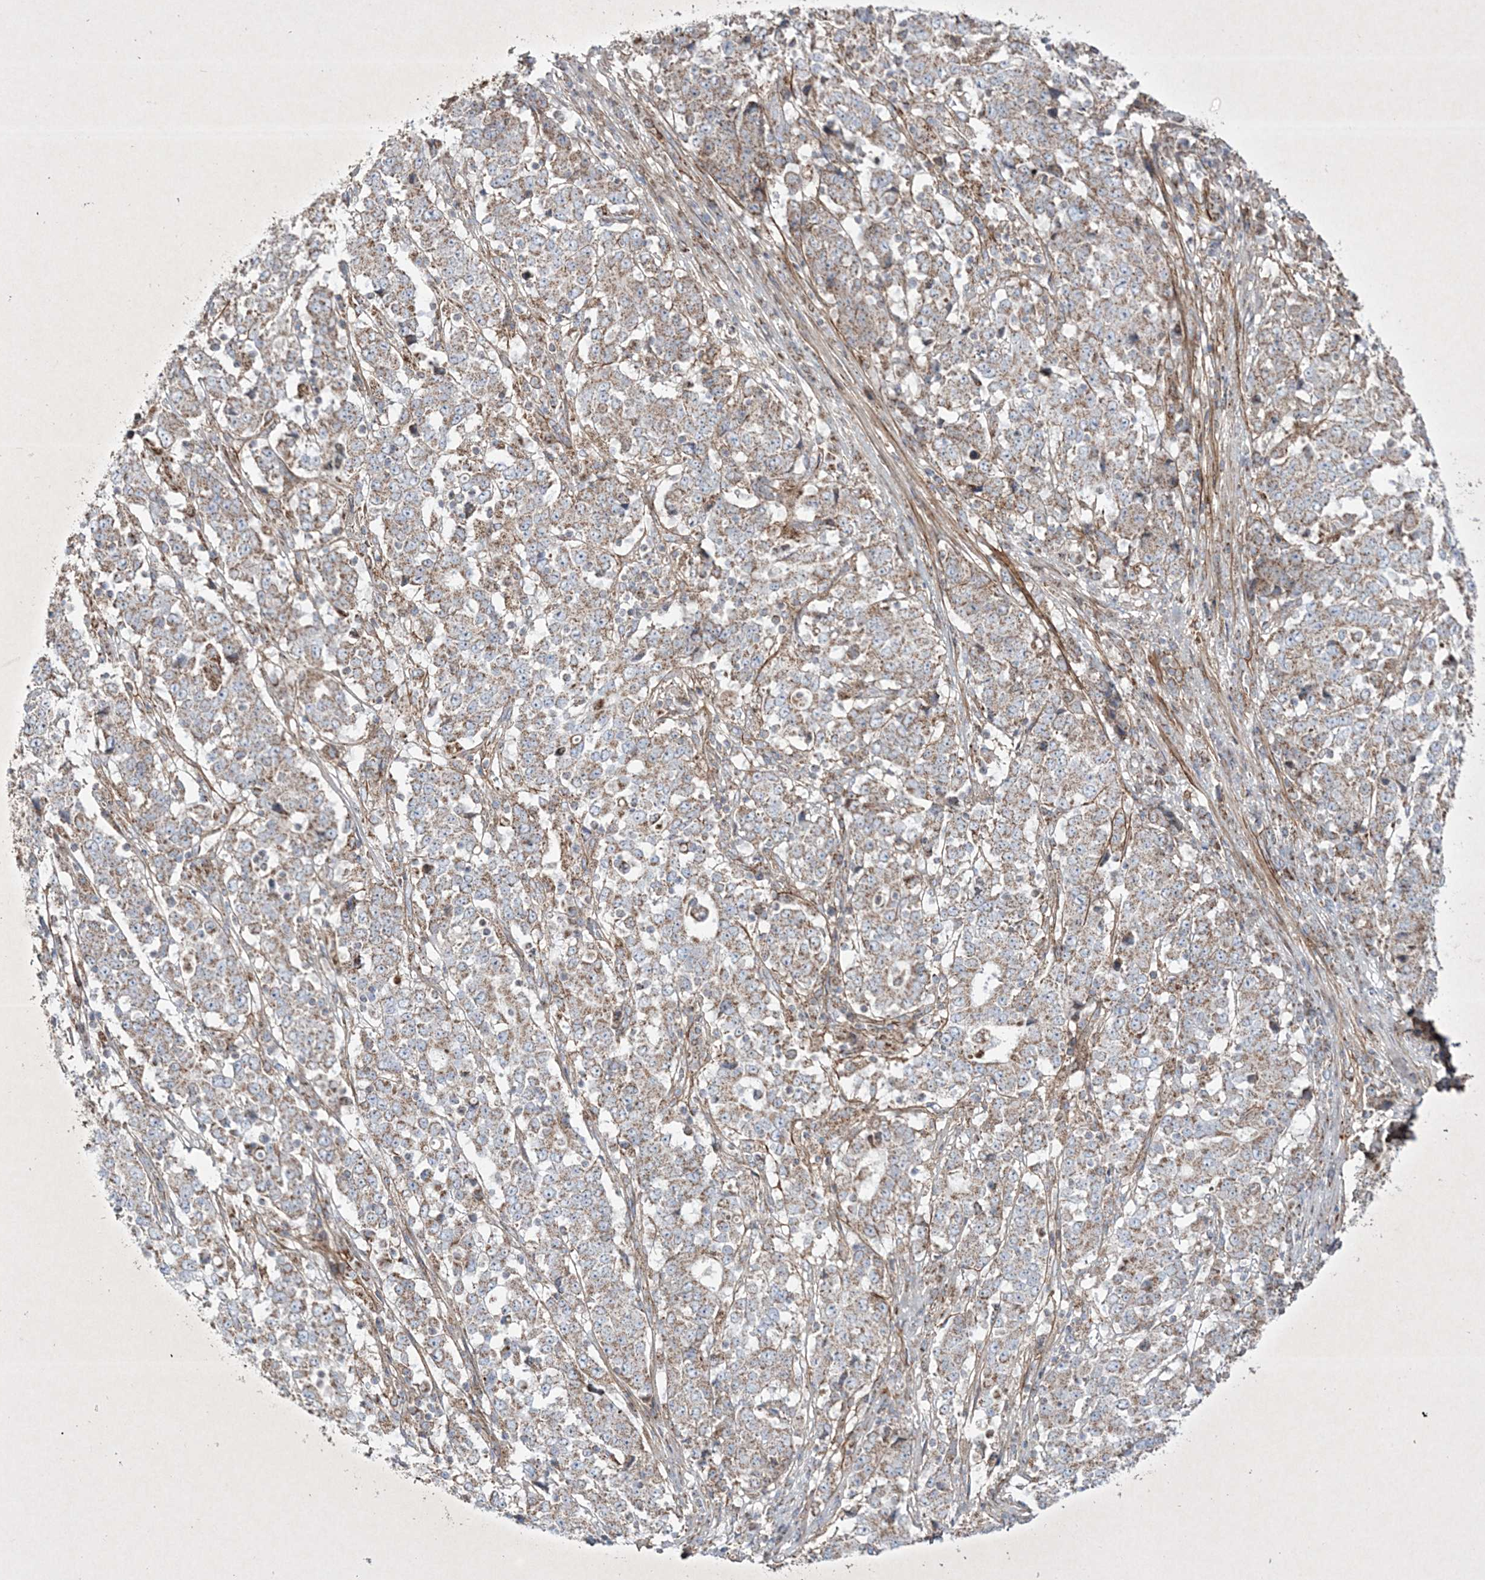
{"staining": {"intensity": "weak", "quantity": ">75%", "location": "cytoplasmic/membranous"}, "tissue": "stomach cancer", "cell_type": "Tumor cells", "image_type": "cancer", "snomed": [{"axis": "morphology", "description": "Adenocarcinoma, NOS"}, {"axis": "topography", "description": "Stomach"}], "caption": "Stomach cancer stained with a protein marker exhibits weak staining in tumor cells.", "gene": "RICTOR", "patient": {"sex": "male", "age": 59}}